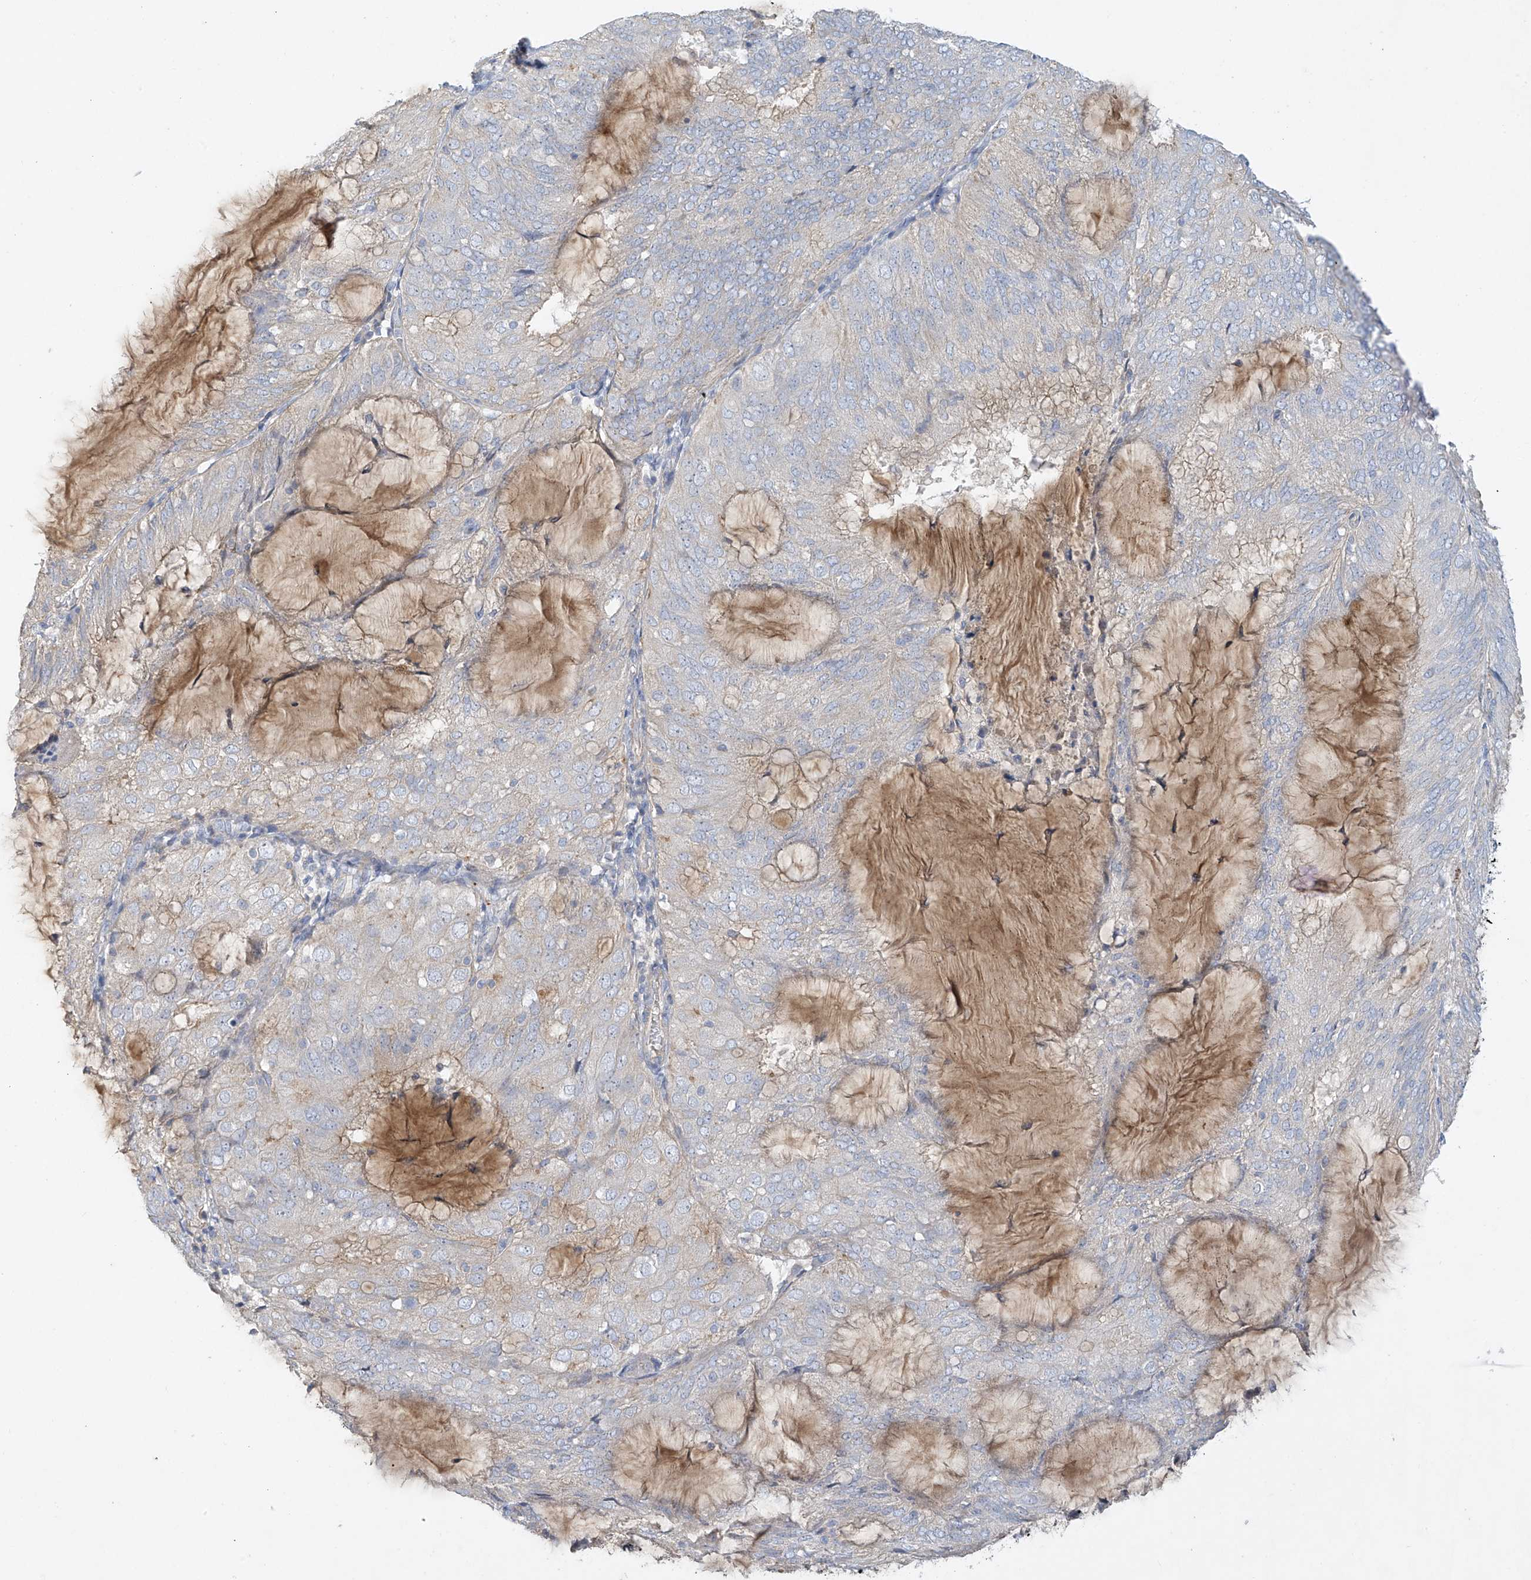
{"staining": {"intensity": "negative", "quantity": "none", "location": "none"}, "tissue": "endometrial cancer", "cell_type": "Tumor cells", "image_type": "cancer", "snomed": [{"axis": "morphology", "description": "Adenocarcinoma, NOS"}, {"axis": "topography", "description": "Endometrium"}], "caption": "This photomicrograph is of endometrial adenocarcinoma stained with IHC to label a protein in brown with the nuclei are counter-stained blue. There is no expression in tumor cells.", "gene": "PRSS12", "patient": {"sex": "female", "age": 81}}